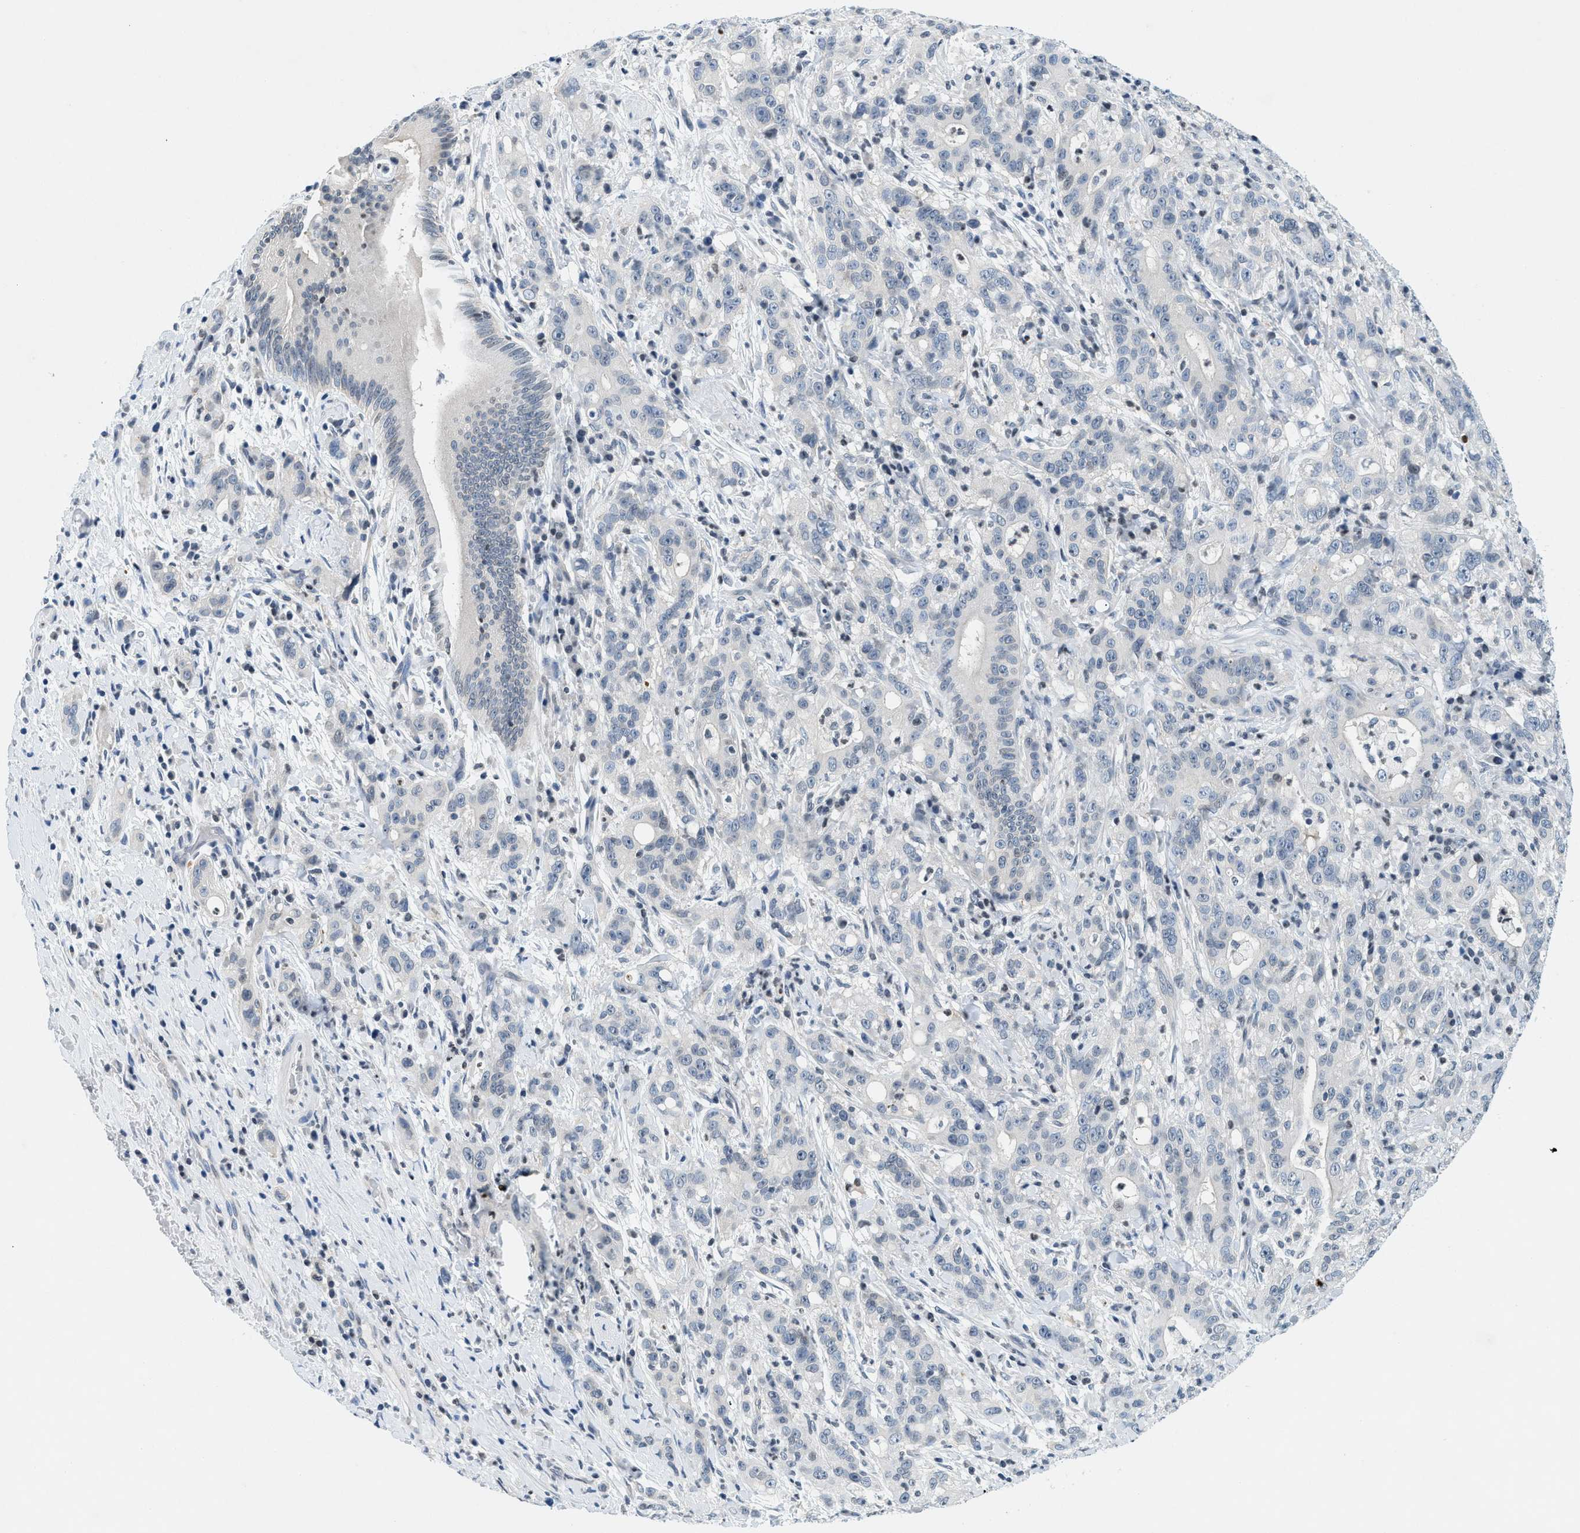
{"staining": {"intensity": "negative", "quantity": "none", "location": "none"}, "tissue": "liver cancer", "cell_type": "Tumor cells", "image_type": "cancer", "snomed": [{"axis": "morphology", "description": "Cholangiocarcinoma"}, {"axis": "topography", "description": "Liver"}], "caption": "IHC image of neoplastic tissue: human liver cancer stained with DAB (3,3'-diaminobenzidine) shows no significant protein staining in tumor cells.", "gene": "UVRAG", "patient": {"sex": "female", "age": 38}}